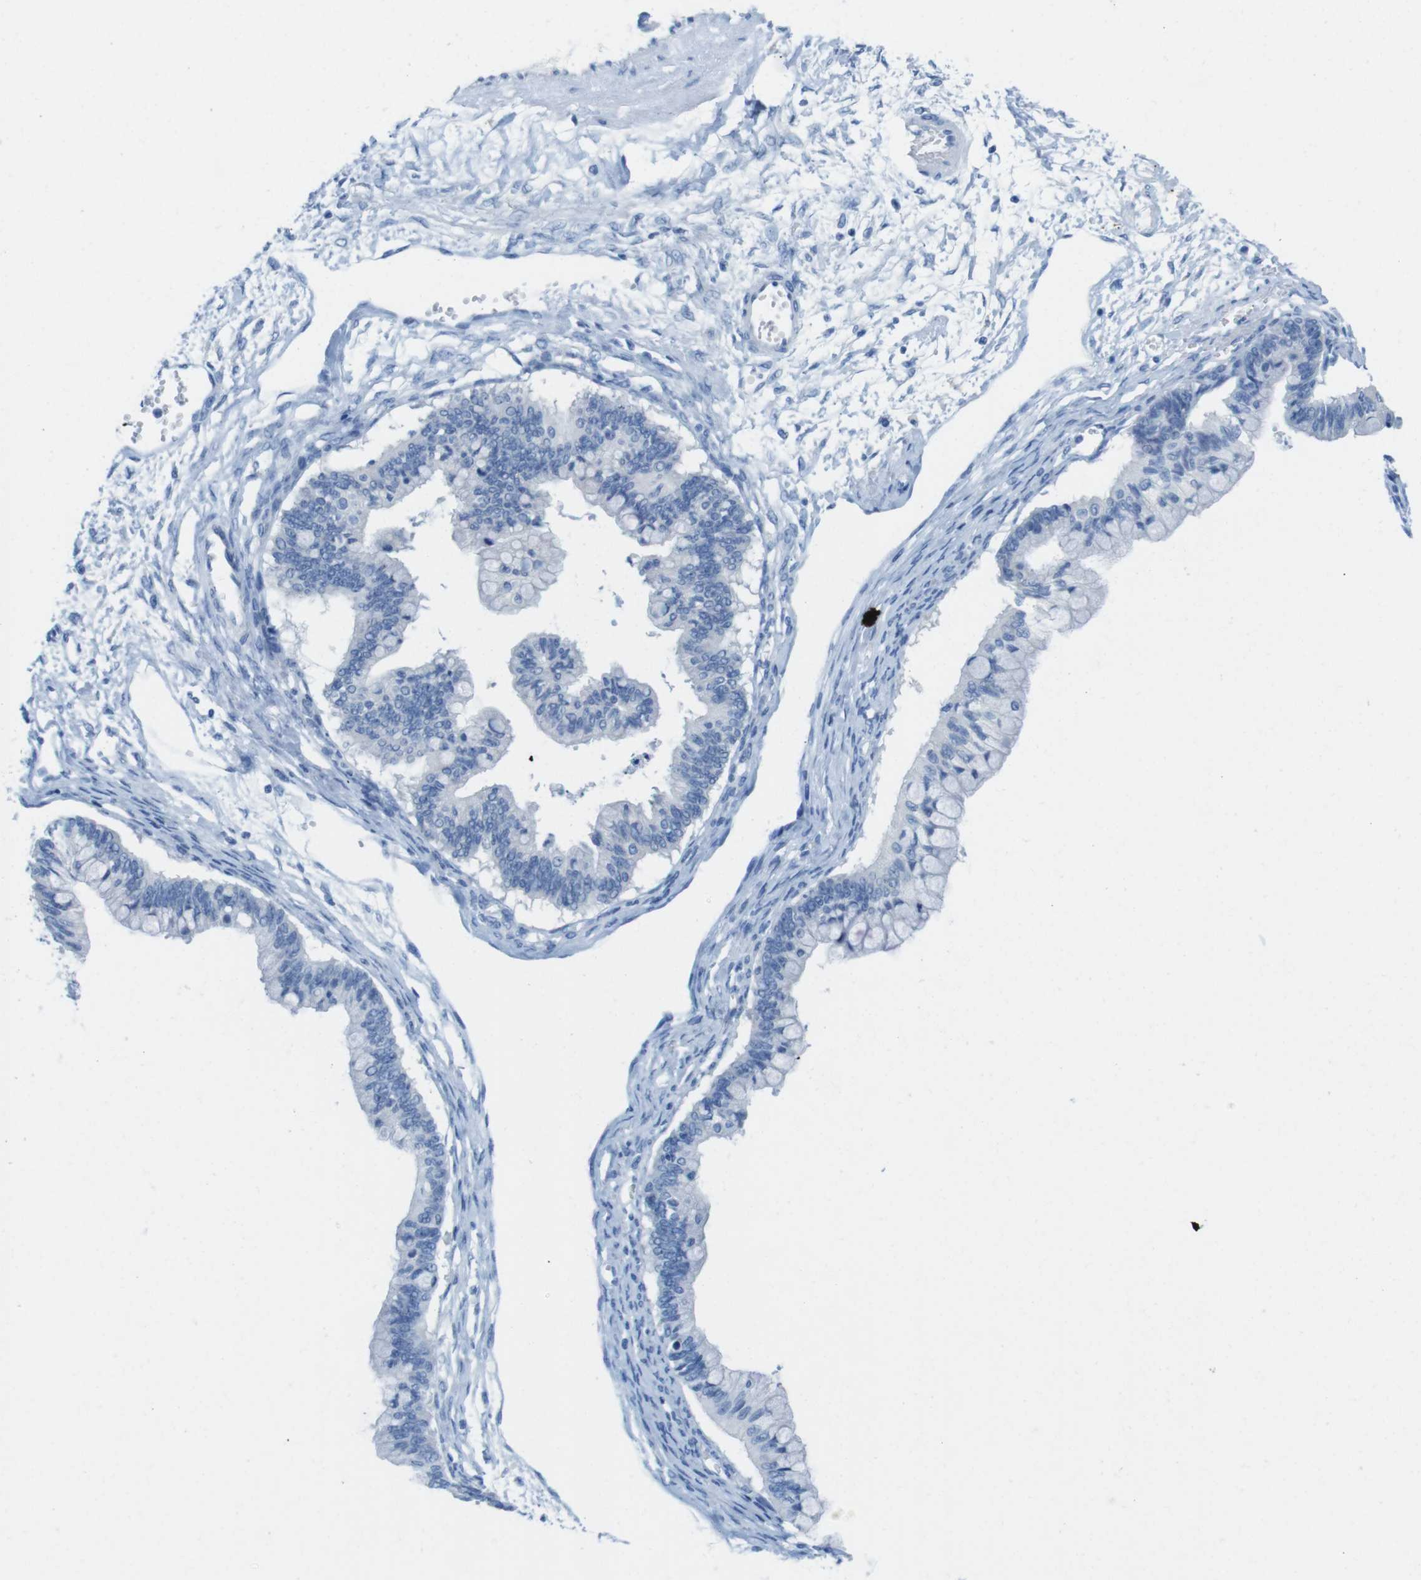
{"staining": {"intensity": "negative", "quantity": "none", "location": "none"}, "tissue": "ovarian cancer", "cell_type": "Tumor cells", "image_type": "cancer", "snomed": [{"axis": "morphology", "description": "Cystadenocarcinoma, mucinous, NOS"}, {"axis": "topography", "description": "Ovary"}], "caption": "A high-resolution histopathology image shows immunohistochemistry staining of ovarian cancer (mucinous cystadenocarcinoma), which displays no significant staining in tumor cells.", "gene": "GAP43", "patient": {"sex": "female", "age": 57}}